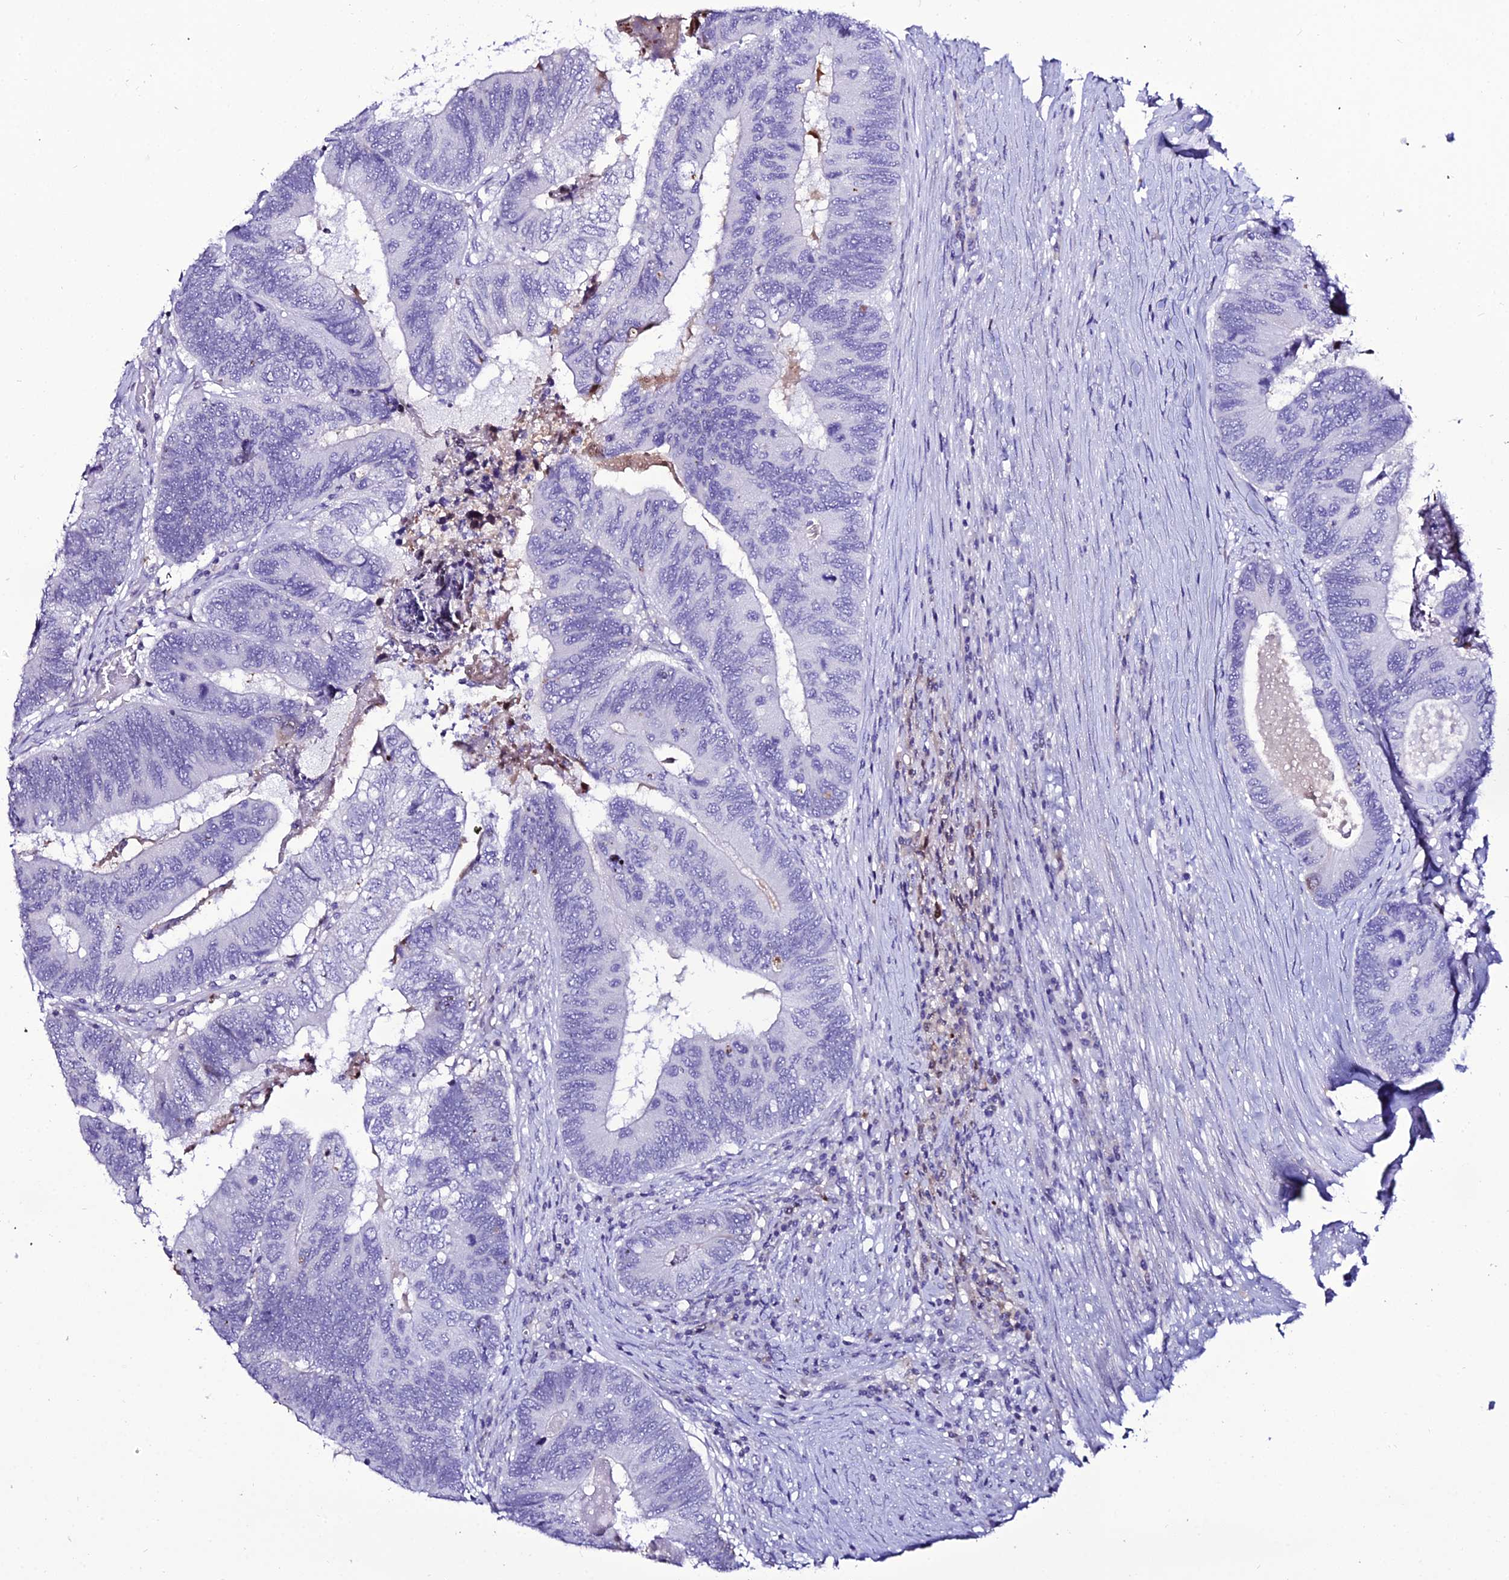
{"staining": {"intensity": "weak", "quantity": "<25%", "location": "cytoplasmic/membranous"}, "tissue": "colorectal cancer", "cell_type": "Tumor cells", "image_type": "cancer", "snomed": [{"axis": "morphology", "description": "Adenocarcinoma, NOS"}, {"axis": "topography", "description": "Colon"}], "caption": "IHC photomicrograph of neoplastic tissue: colorectal cancer stained with DAB (3,3'-diaminobenzidine) demonstrates no significant protein staining in tumor cells.", "gene": "DEFB132", "patient": {"sex": "female", "age": 67}}